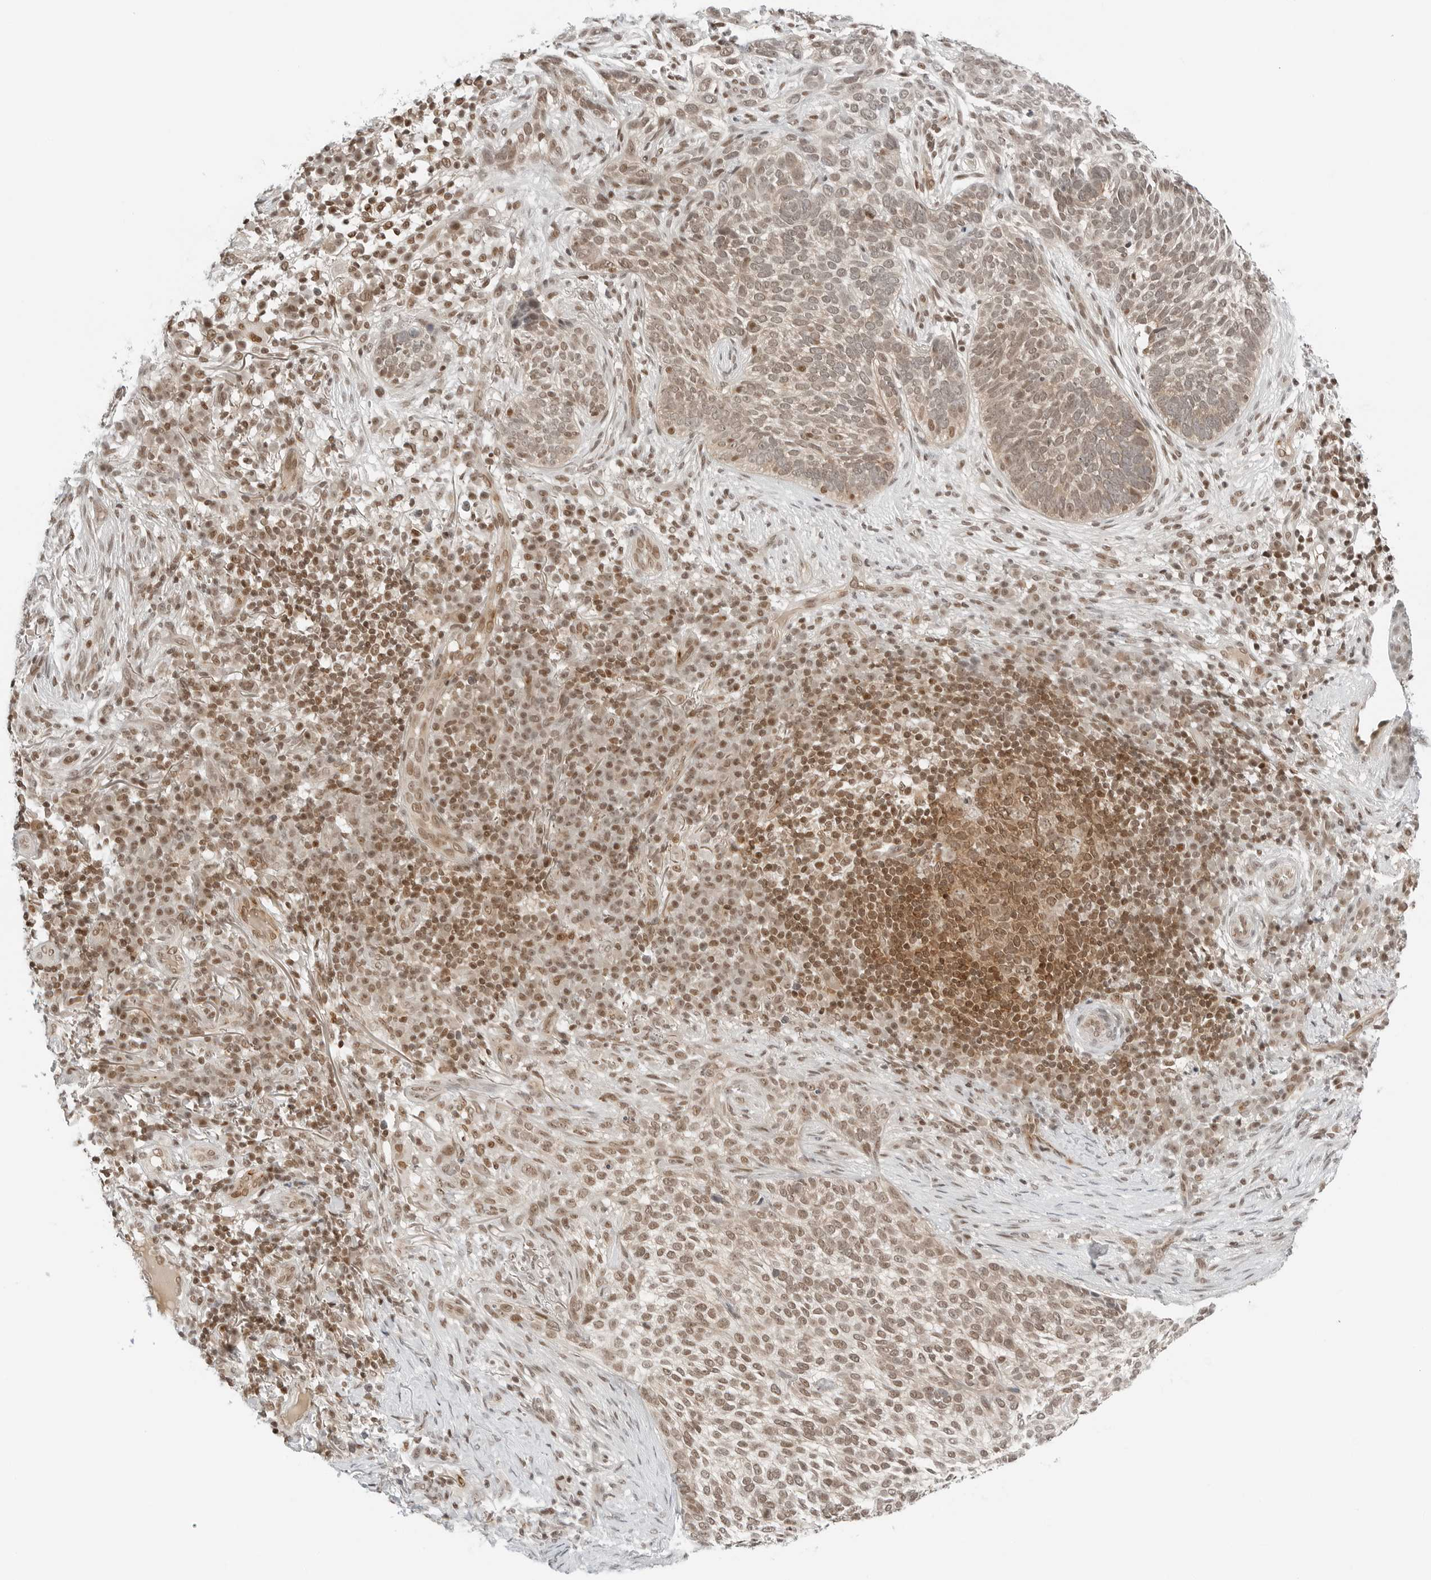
{"staining": {"intensity": "moderate", "quantity": ">75%", "location": "nuclear"}, "tissue": "skin cancer", "cell_type": "Tumor cells", "image_type": "cancer", "snomed": [{"axis": "morphology", "description": "Basal cell carcinoma"}, {"axis": "topography", "description": "Skin"}], "caption": "Moderate nuclear protein positivity is seen in about >75% of tumor cells in skin cancer.", "gene": "CRTC2", "patient": {"sex": "female", "age": 64}}